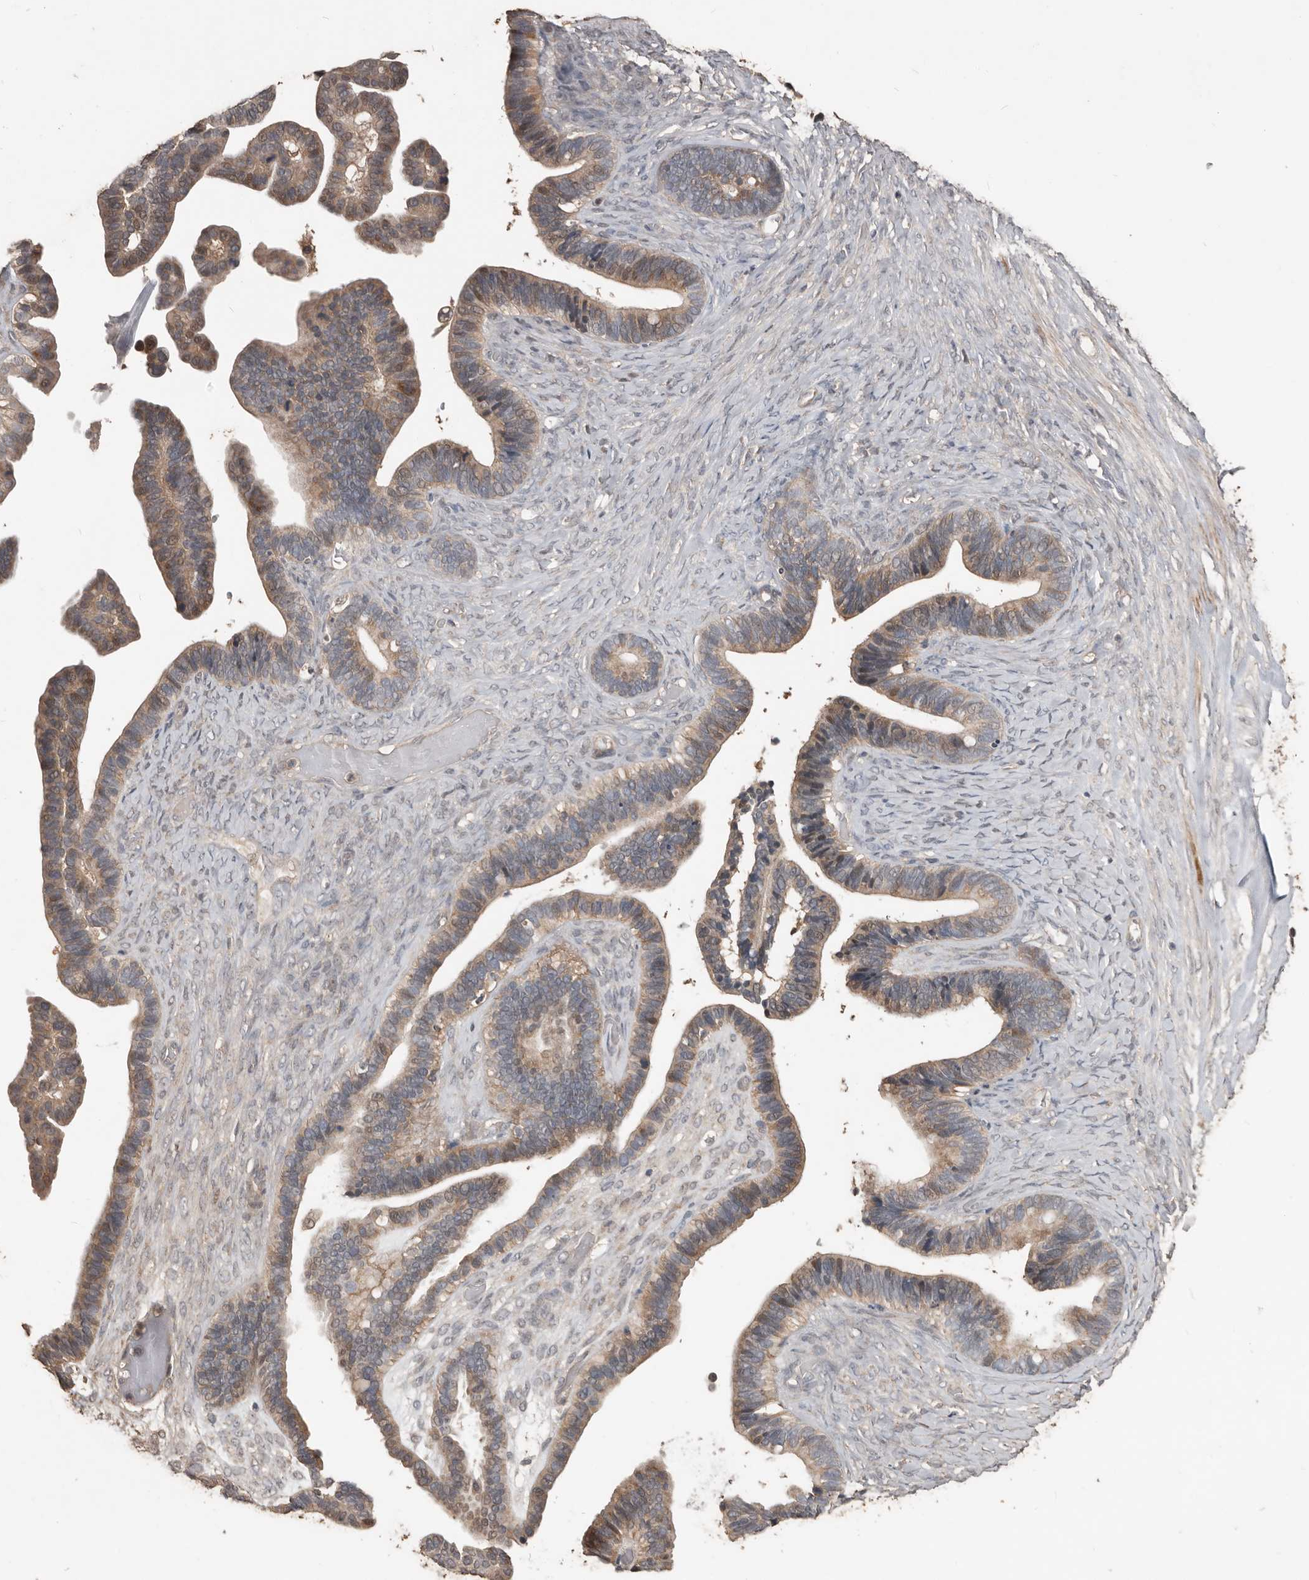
{"staining": {"intensity": "weak", "quantity": ">75%", "location": "cytoplasmic/membranous"}, "tissue": "ovarian cancer", "cell_type": "Tumor cells", "image_type": "cancer", "snomed": [{"axis": "morphology", "description": "Cystadenocarcinoma, serous, NOS"}, {"axis": "topography", "description": "Ovary"}], "caption": "Protein expression analysis of human serous cystadenocarcinoma (ovarian) reveals weak cytoplasmic/membranous expression in about >75% of tumor cells.", "gene": "BAMBI", "patient": {"sex": "female", "age": 56}}